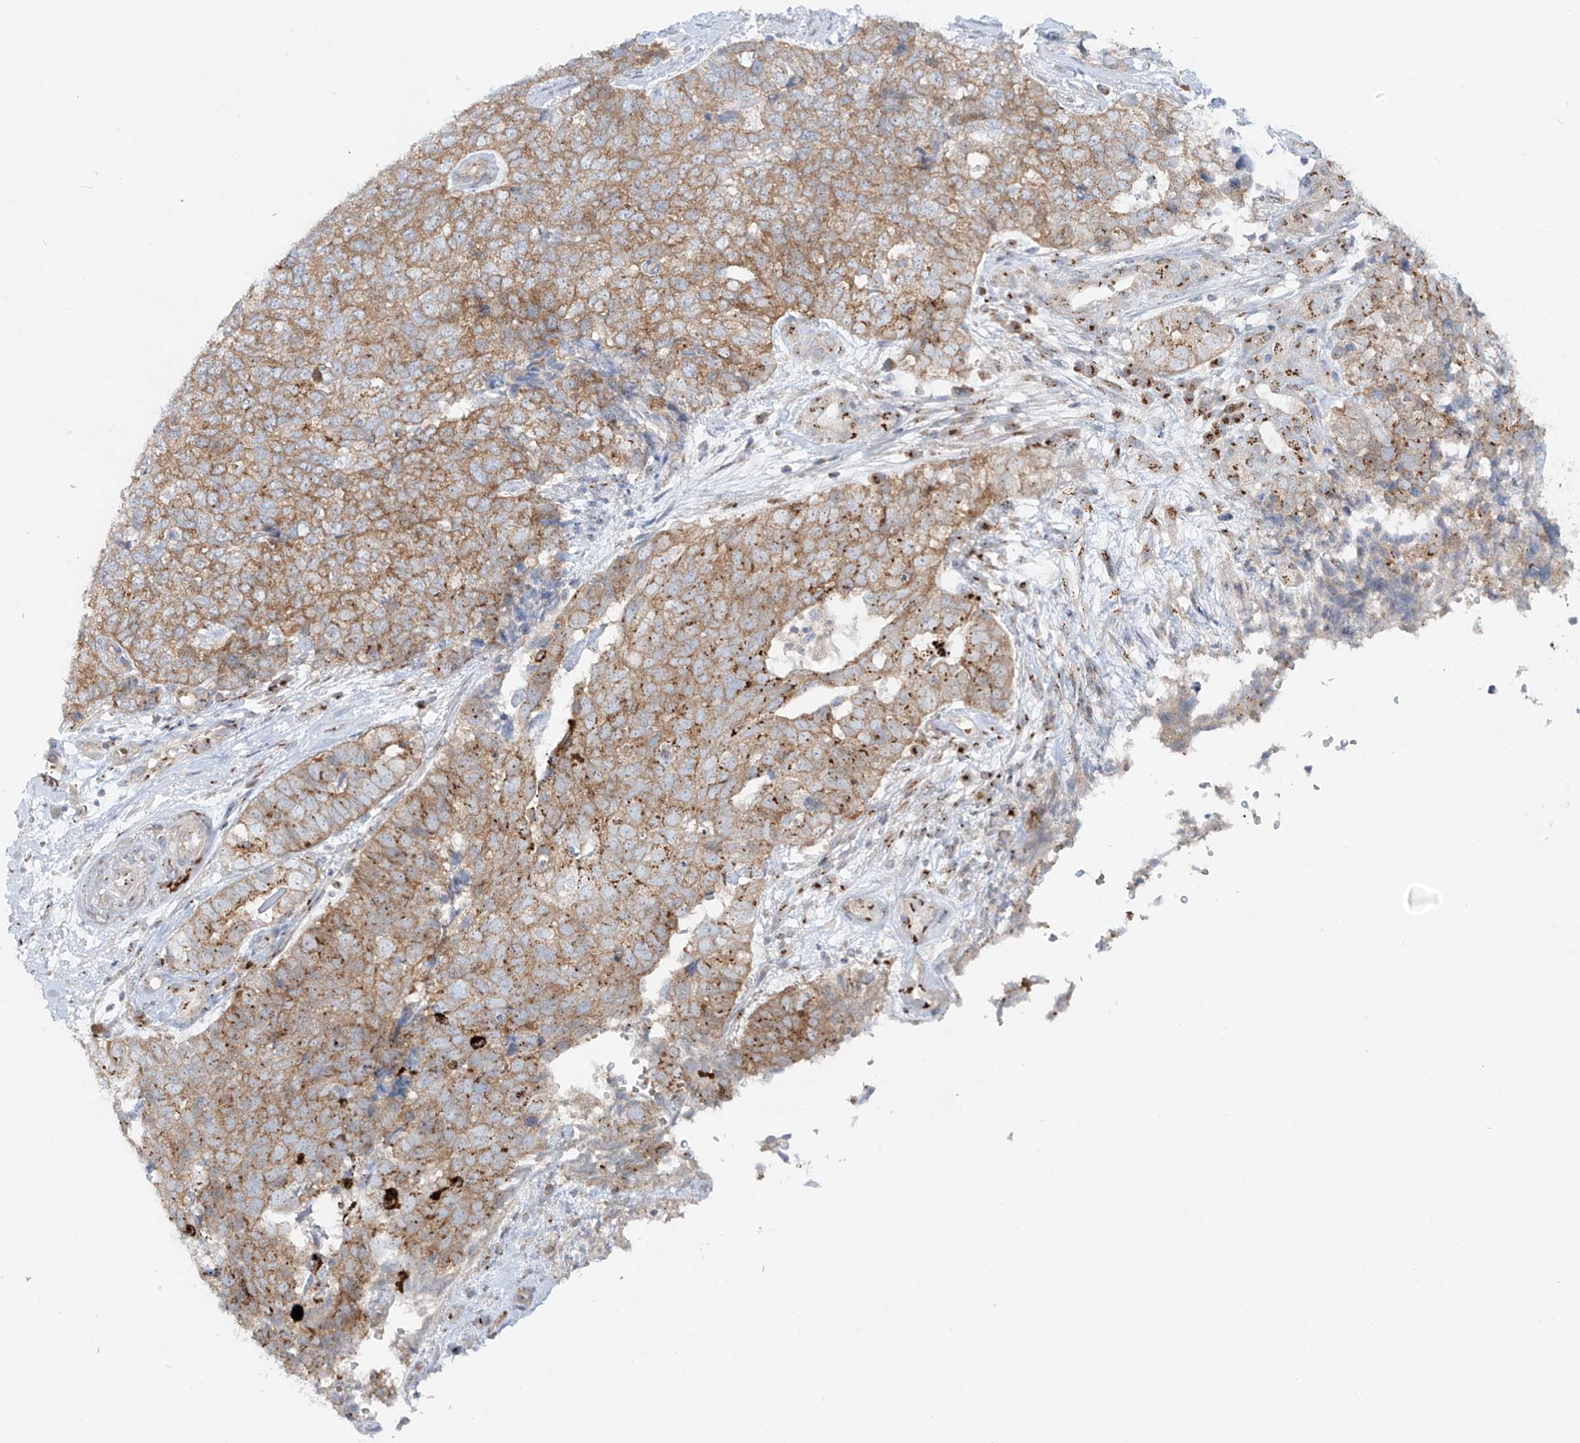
{"staining": {"intensity": "moderate", "quantity": ">75%", "location": "cytoplasmic/membranous"}, "tissue": "cervical cancer", "cell_type": "Tumor cells", "image_type": "cancer", "snomed": [{"axis": "morphology", "description": "Squamous cell carcinoma, NOS"}, {"axis": "topography", "description": "Cervix"}], "caption": "Immunohistochemical staining of cervical squamous cell carcinoma shows medium levels of moderate cytoplasmic/membranous expression in about >75% of tumor cells. (DAB = brown stain, brightfield microscopy at high magnification).", "gene": "TJAP1", "patient": {"sex": "female", "age": 63}}